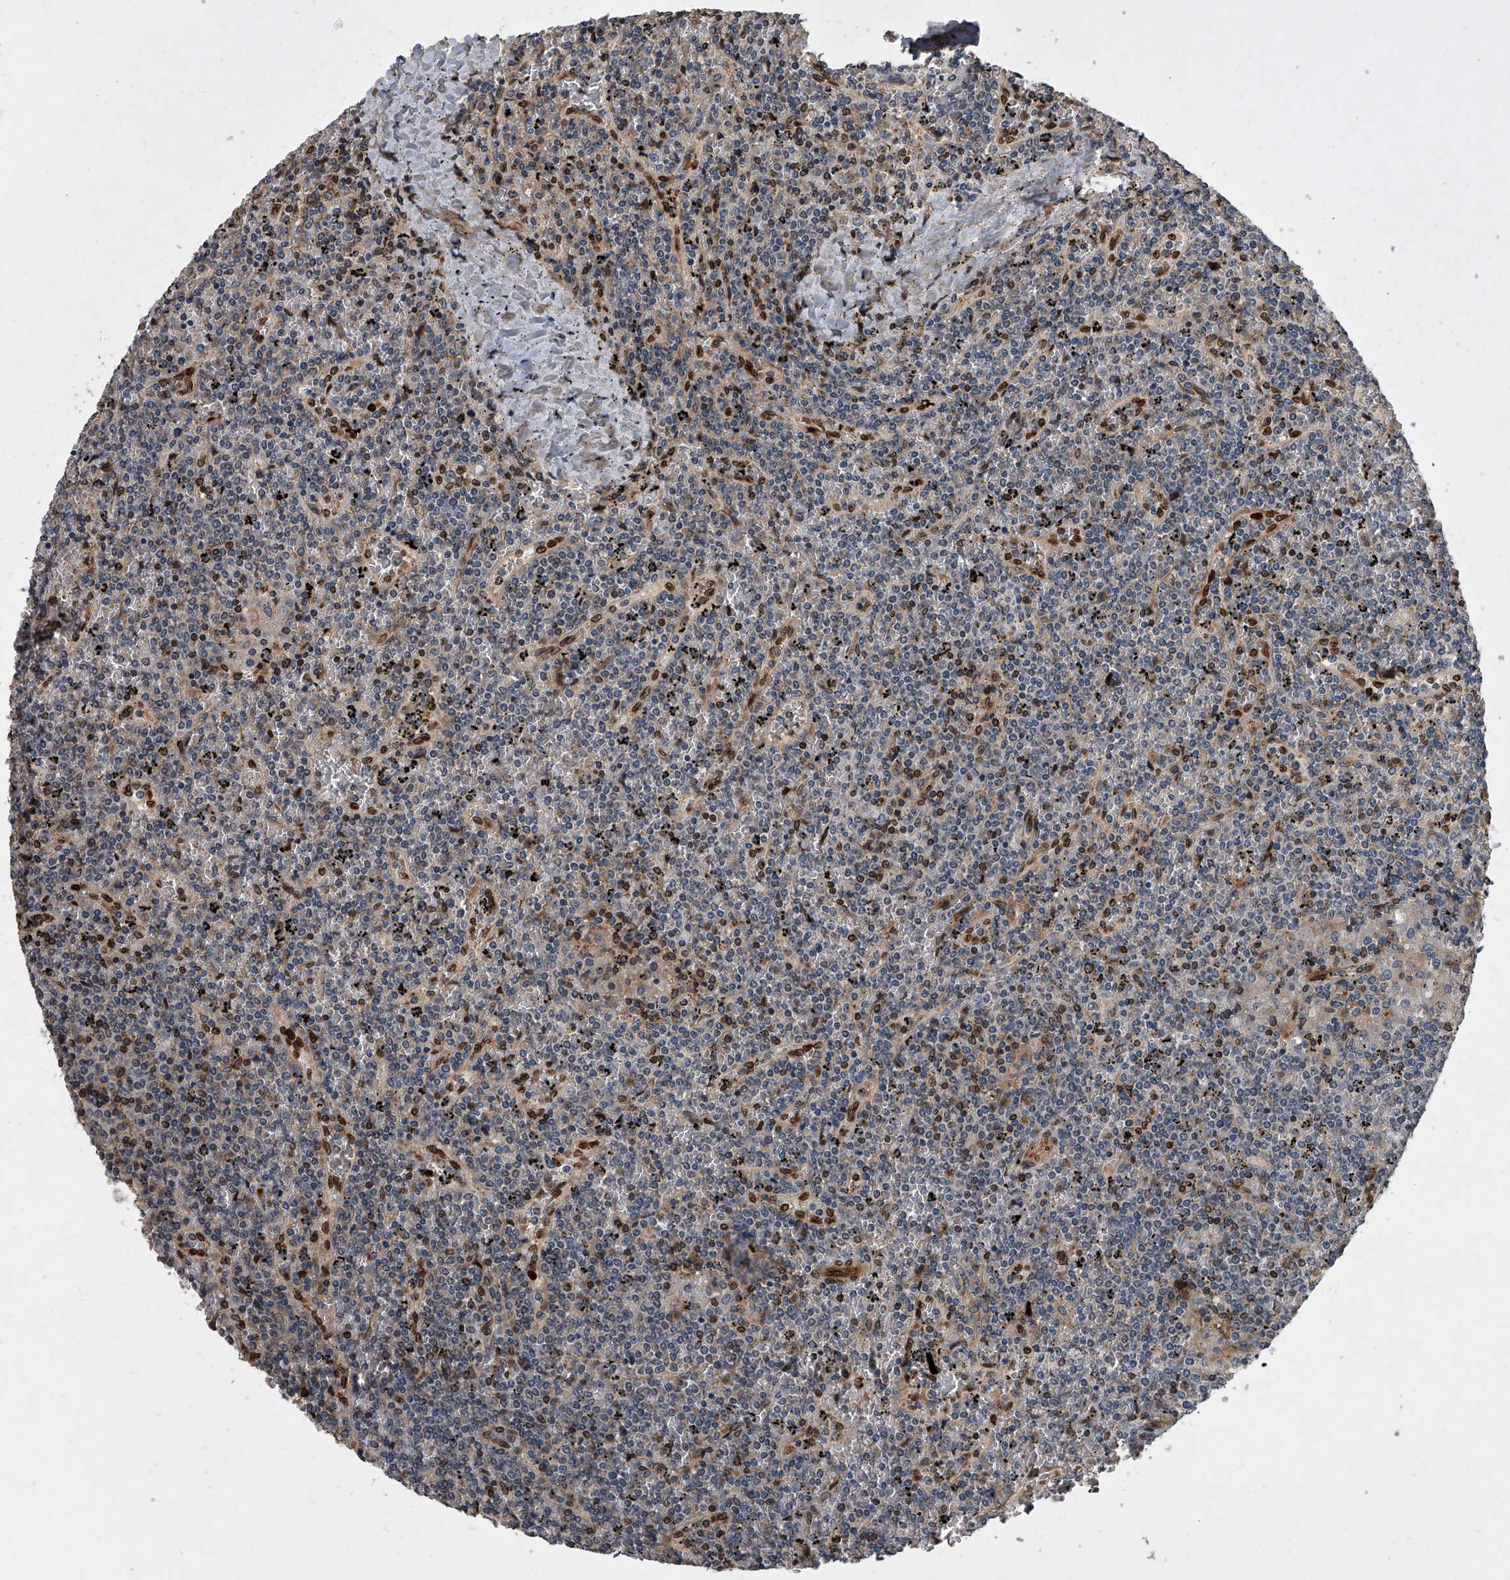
{"staining": {"intensity": "negative", "quantity": "none", "location": "none"}, "tissue": "lymphoma", "cell_type": "Tumor cells", "image_type": "cancer", "snomed": [{"axis": "morphology", "description": "Malignant lymphoma, non-Hodgkin's type, Low grade"}, {"axis": "topography", "description": "Spleen"}], "caption": "Immunohistochemistry (IHC) photomicrograph of lymphoma stained for a protein (brown), which demonstrates no expression in tumor cells. Nuclei are stained in blue.", "gene": "LRRC8C", "patient": {"sex": "female", "age": 19}}